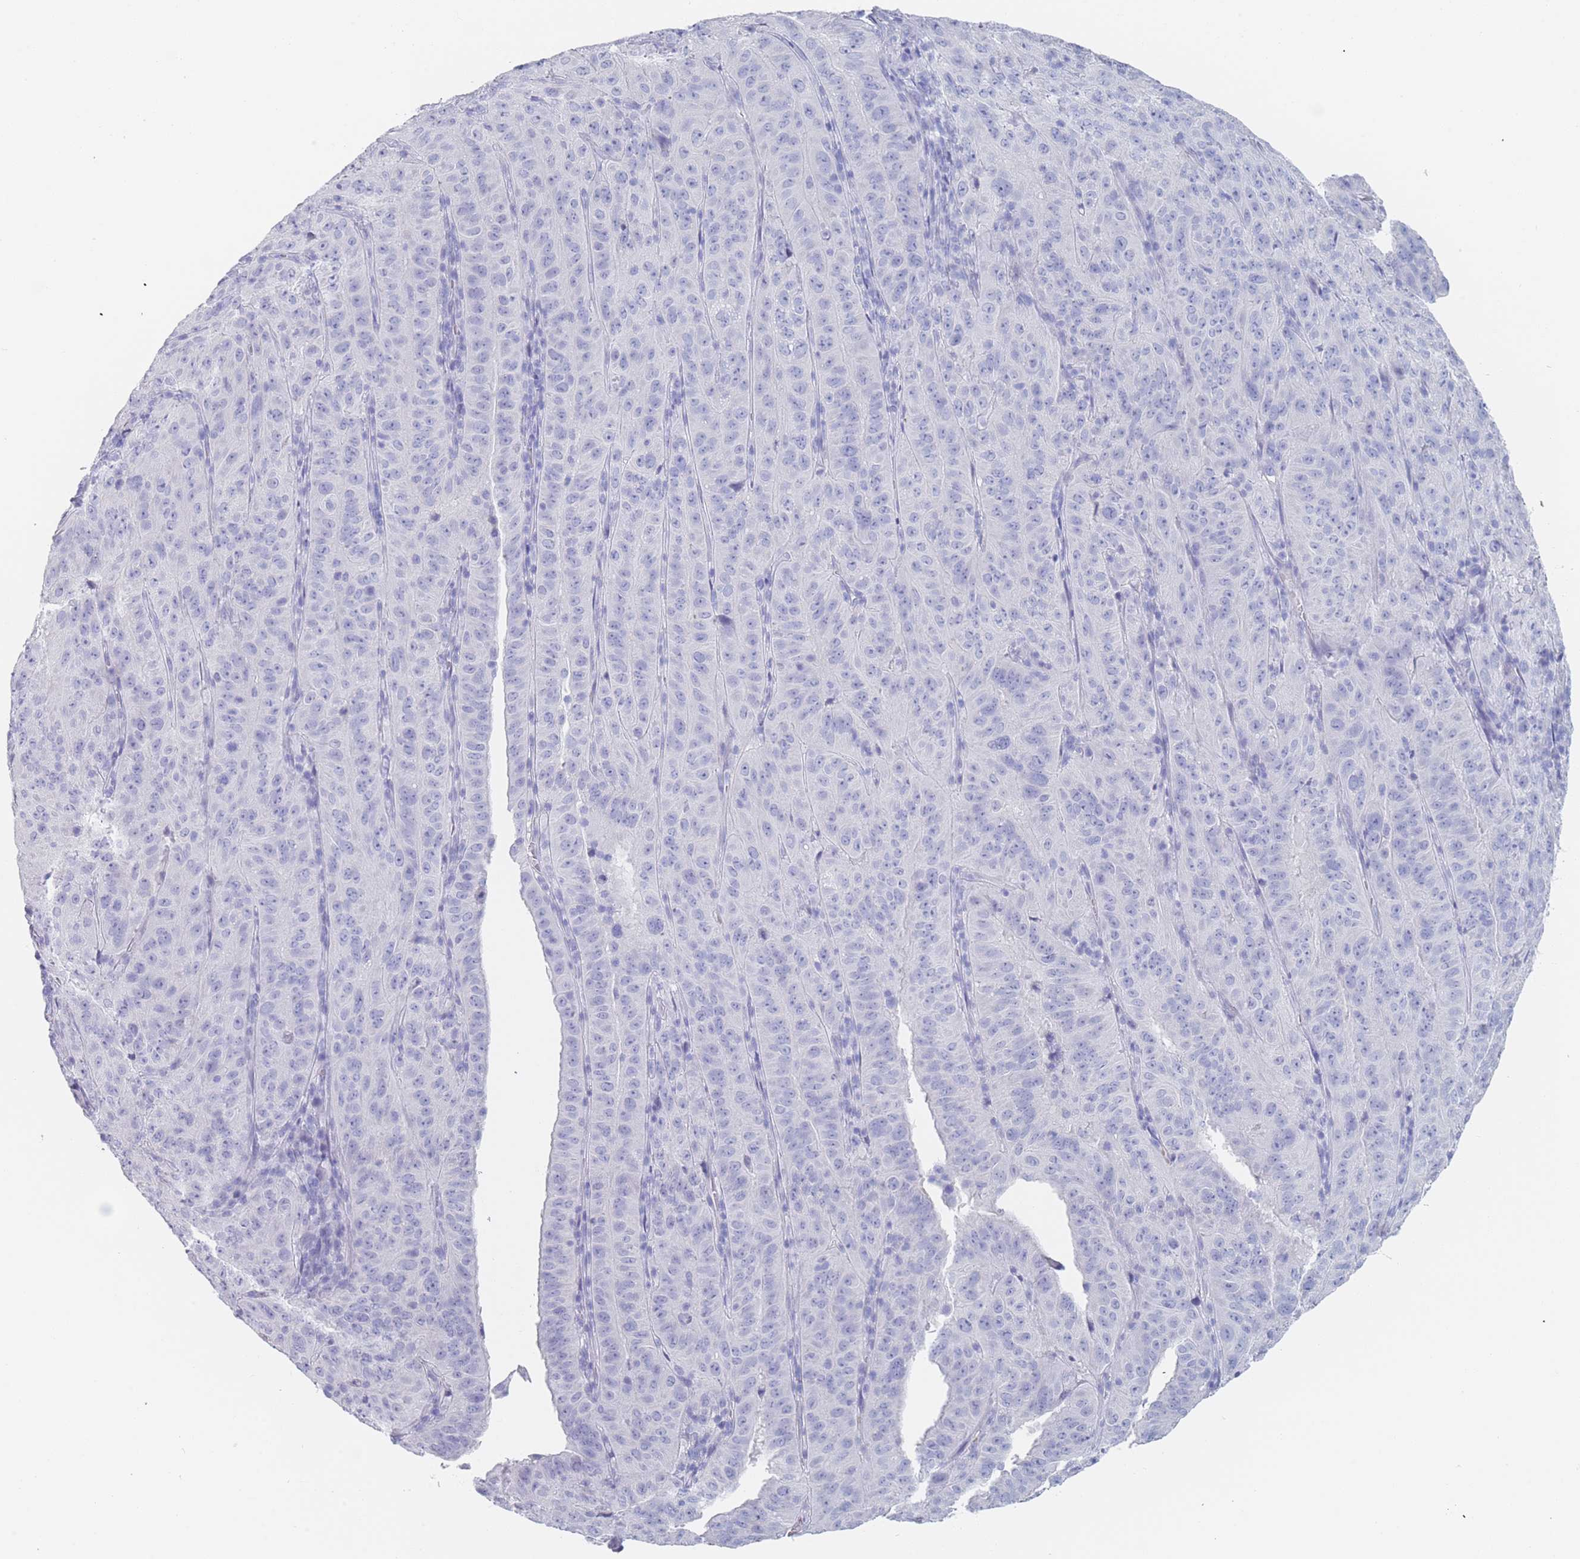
{"staining": {"intensity": "negative", "quantity": "none", "location": "none"}, "tissue": "pancreatic cancer", "cell_type": "Tumor cells", "image_type": "cancer", "snomed": [{"axis": "morphology", "description": "Adenocarcinoma, NOS"}, {"axis": "topography", "description": "Pancreas"}], "caption": "Human pancreatic cancer (adenocarcinoma) stained for a protein using immunohistochemistry (IHC) shows no positivity in tumor cells.", "gene": "OR5D16", "patient": {"sex": "male", "age": 63}}